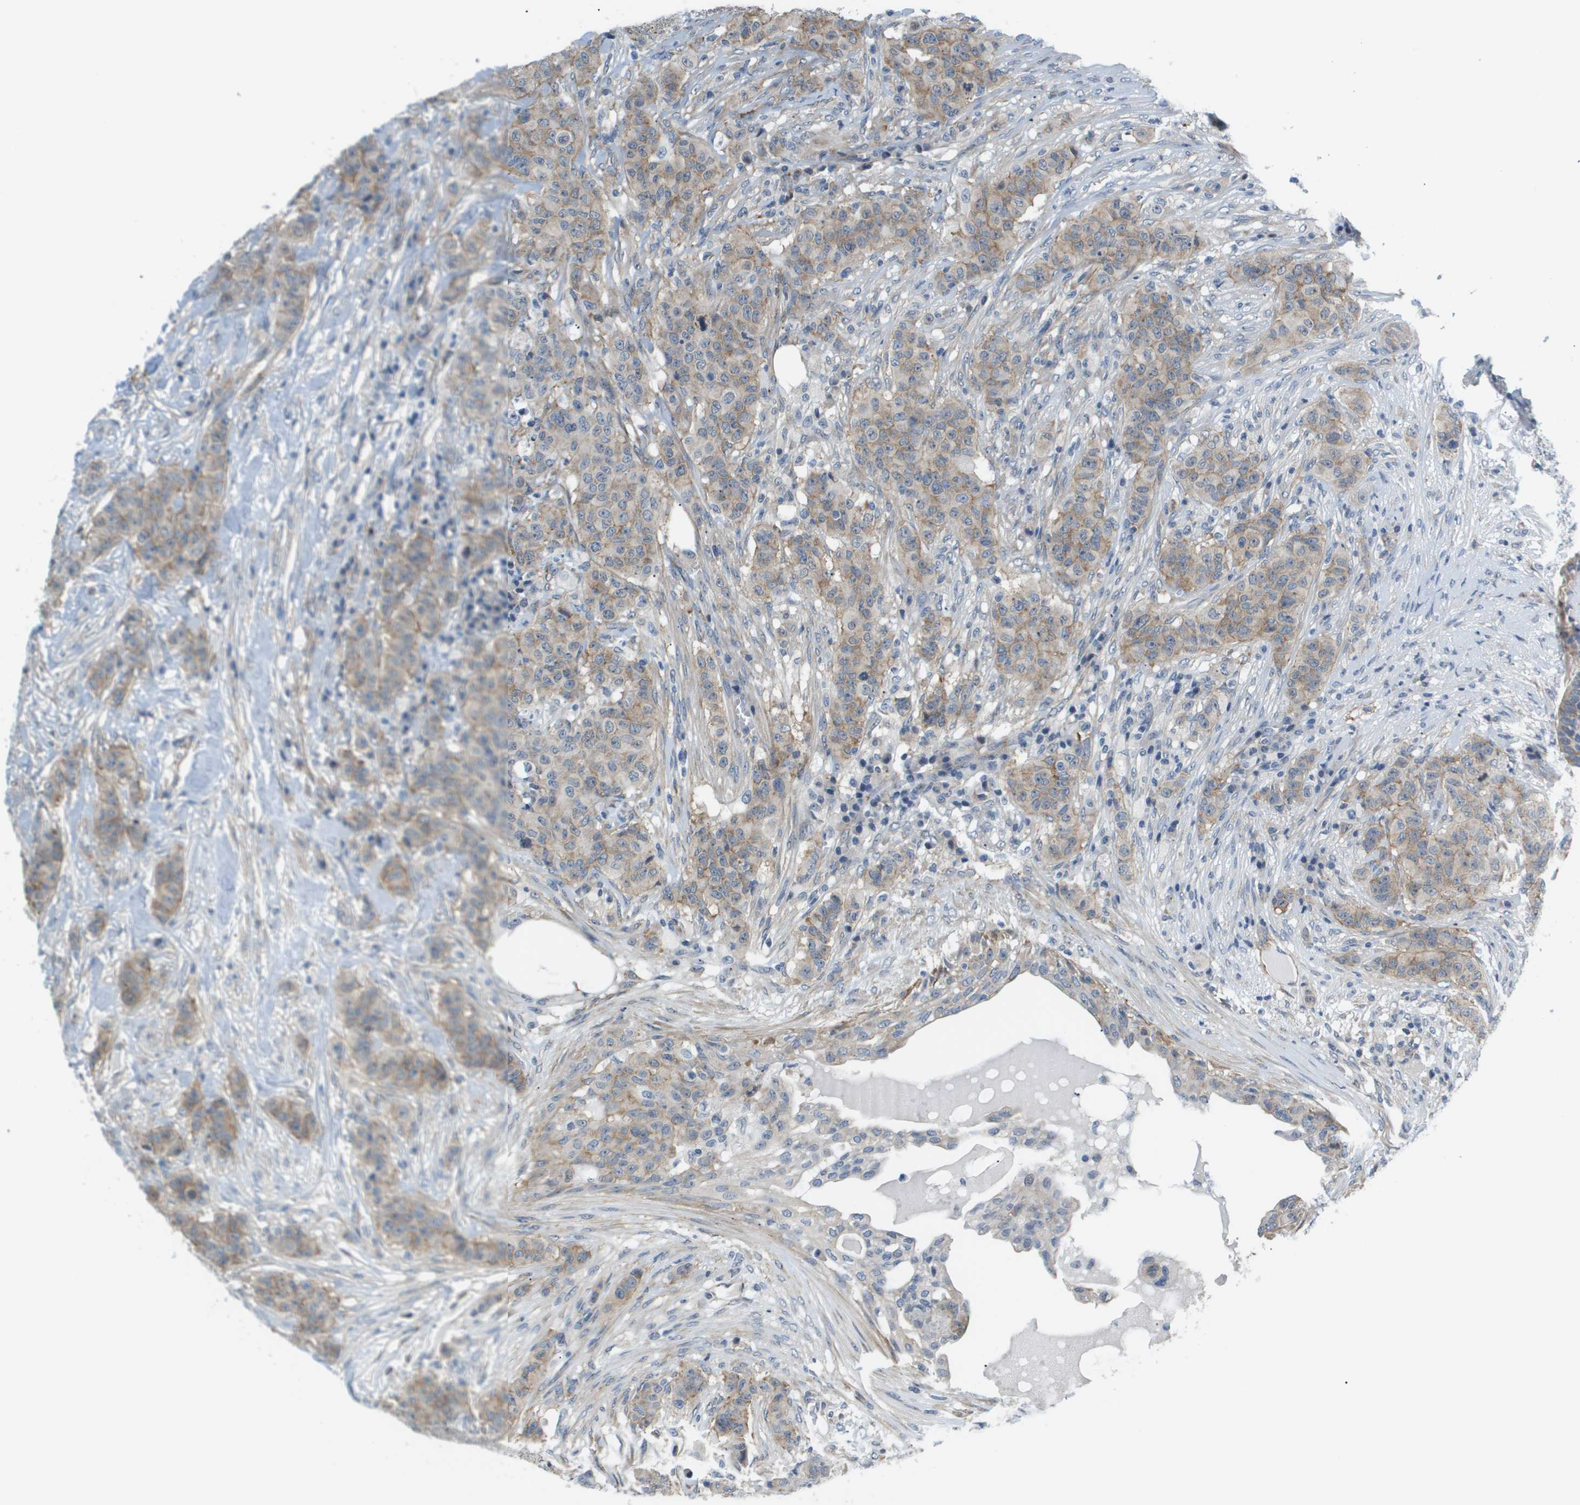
{"staining": {"intensity": "weak", "quantity": ">75%", "location": "cytoplasmic/membranous"}, "tissue": "breast cancer", "cell_type": "Tumor cells", "image_type": "cancer", "snomed": [{"axis": "morphology", "description": "Normal tissue, NOS"}, {"axis": "morphology", "description": "Duct carcinoma"}, {"axis": "topography", "description": "Breast"}], "caption": "The histopathology image demonstrates staining of invasive ductal carcinoma (breast), revealing weak cytoplasmic/membranous protein staining (brown color) within tumor cells. Nuclei are stained in blue.", "gene": "OTUD5", "patient": {"sex": "female", "age": 40}}